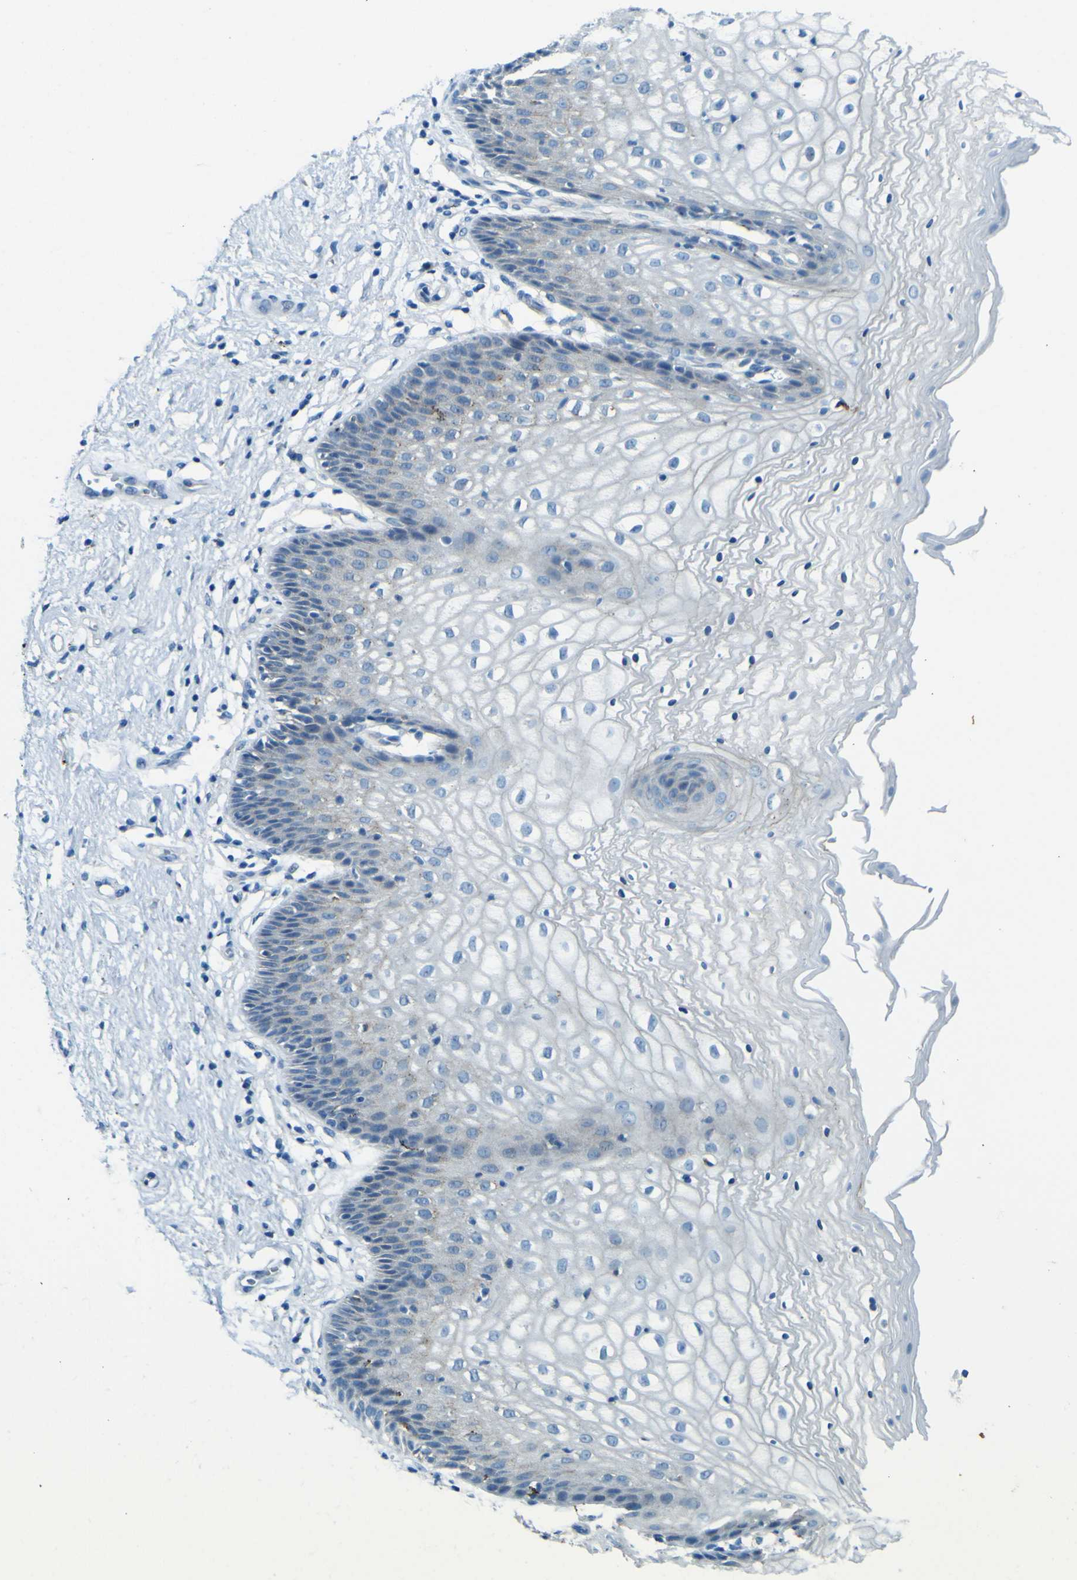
{"staining": {"intensity": "negative", "quantity": "none", "location": "none"}, "tissue": "vagina", "cell_type": "Squamous epithelial cells", "image_type": "normal", "snomed": [{"axis": "morphology", "description": "Normal tissue, NOS"}, {"axis": "topography", "description": "Vagina"}], "caption": "This is a micrograph of immunohistochemistry staining of unremarkable vagina, which shows no expression in squamous epithelial cells.", "gene": "PDE9A", "patient": {"sex": "female", "age": 34}}